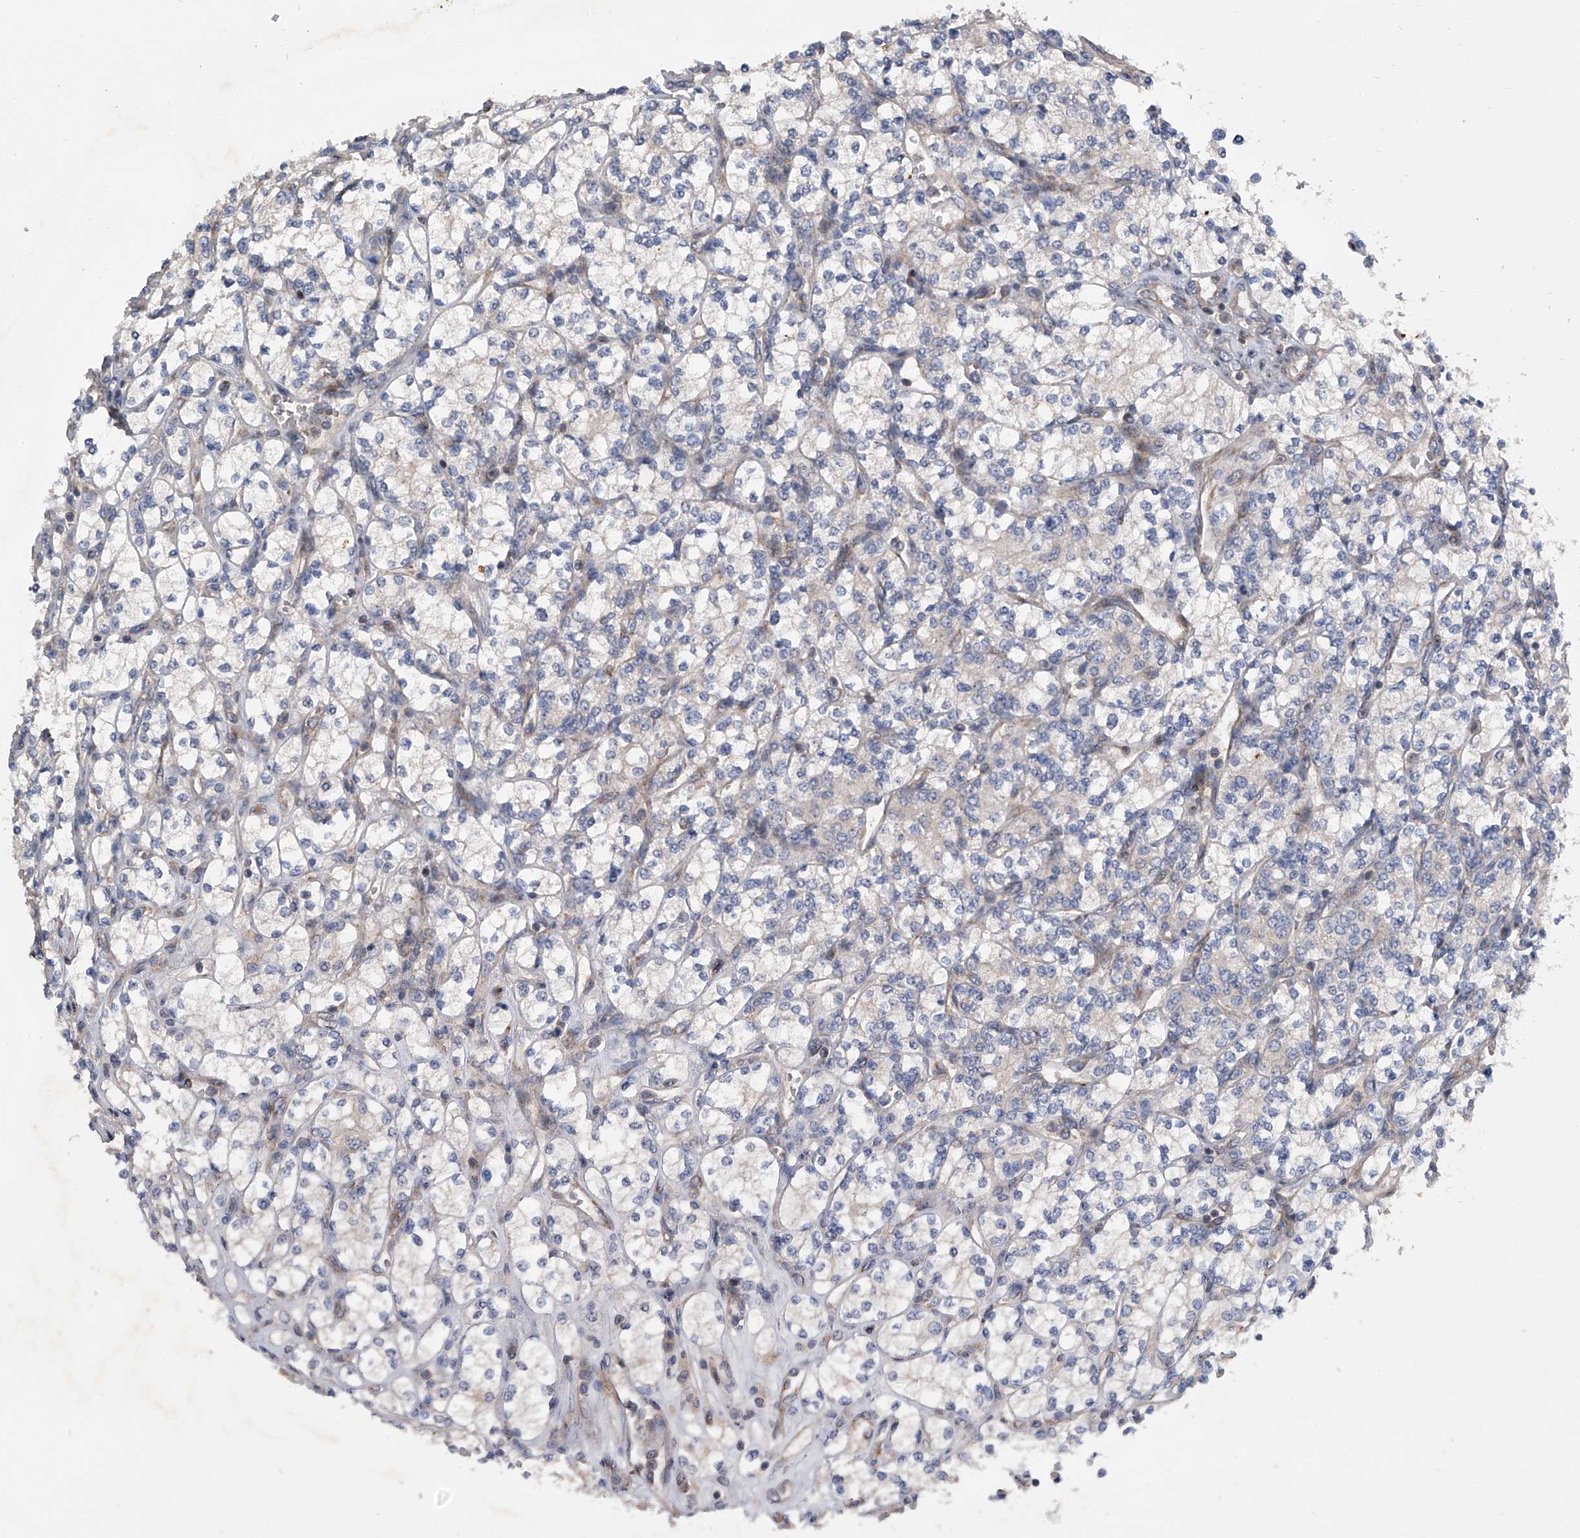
{"staining": {"intensity": "negative", "quantity": "none", "location": "none"}, "tissue": "renal cancer", "cell_type": "Tumor cells", "image_type": "cancer", "snomed": [{"axis": "morphology", "description": "Adenocarcinoma, NOS"}, {"axis": "topography", "description": "Kidney"}], "caption": "DAB immunohistochemical staining of human renal cancer (adenocarcinoma) demonstrates no significant positivity in tumor cells. Nuclei are stained in blue.", "gene": "DLGAP2", "patient": {"sex": "male", "age": 77}}